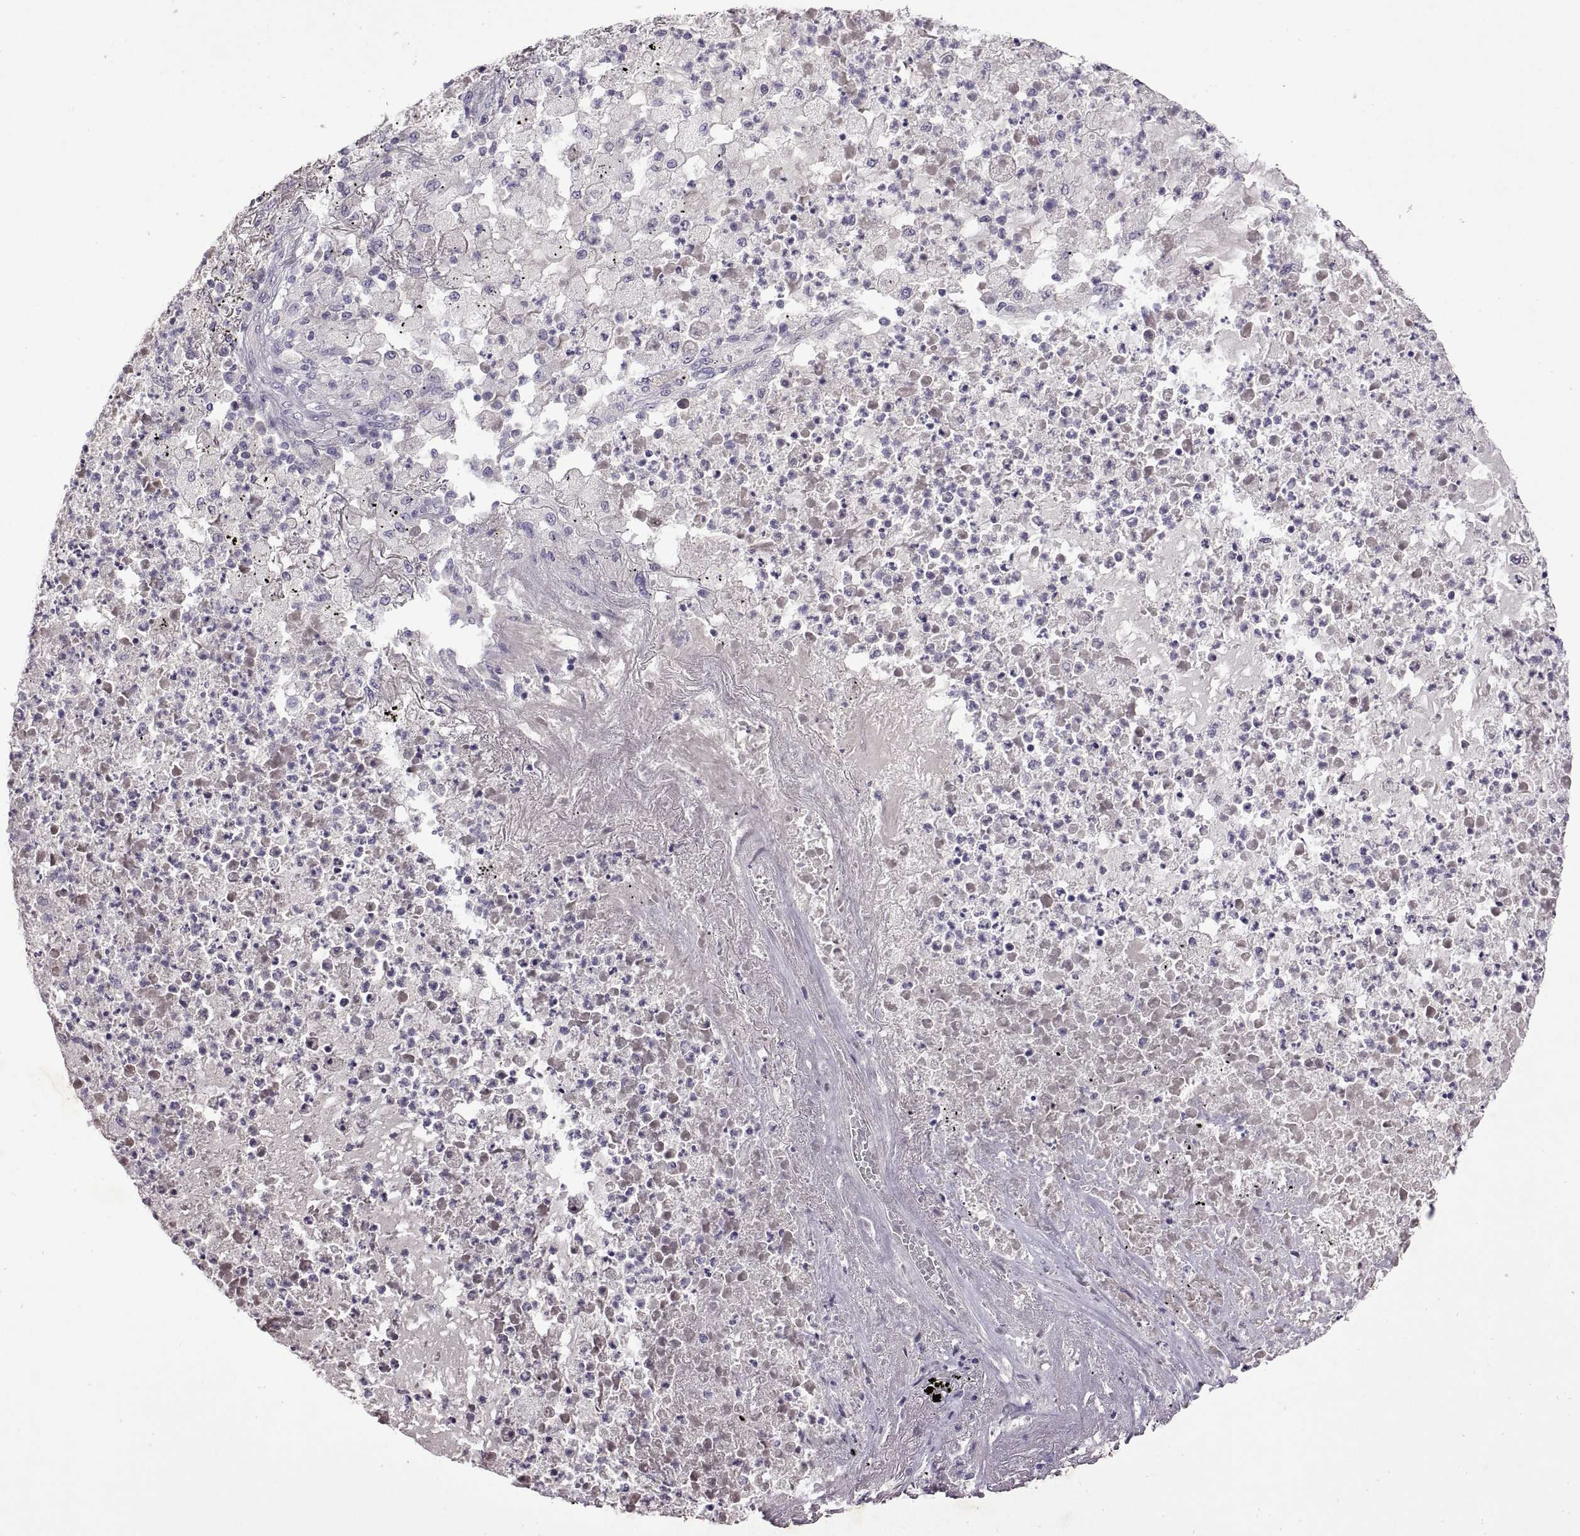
{"staining": {"intensity": "negative", "quantity": "none", "location": "none"}, "tissue": "lung cancer", "cell_type": "Tumor cells", "image_type": "cancer", "snomed": [{"axis": "morphology", "description": "Adenocarcinoma, NOS"}, {"axis": "topography", "description": "Lung"}], "caption": "Adenocarcinoma (lung) was stained to show a protein in brown. There is no significant staining in tumor cells. (Brightfield microscopy of DAB IHC at high magnification).", "gene": "DEFB136", "patient": {"sex": "female", "age": 73}}